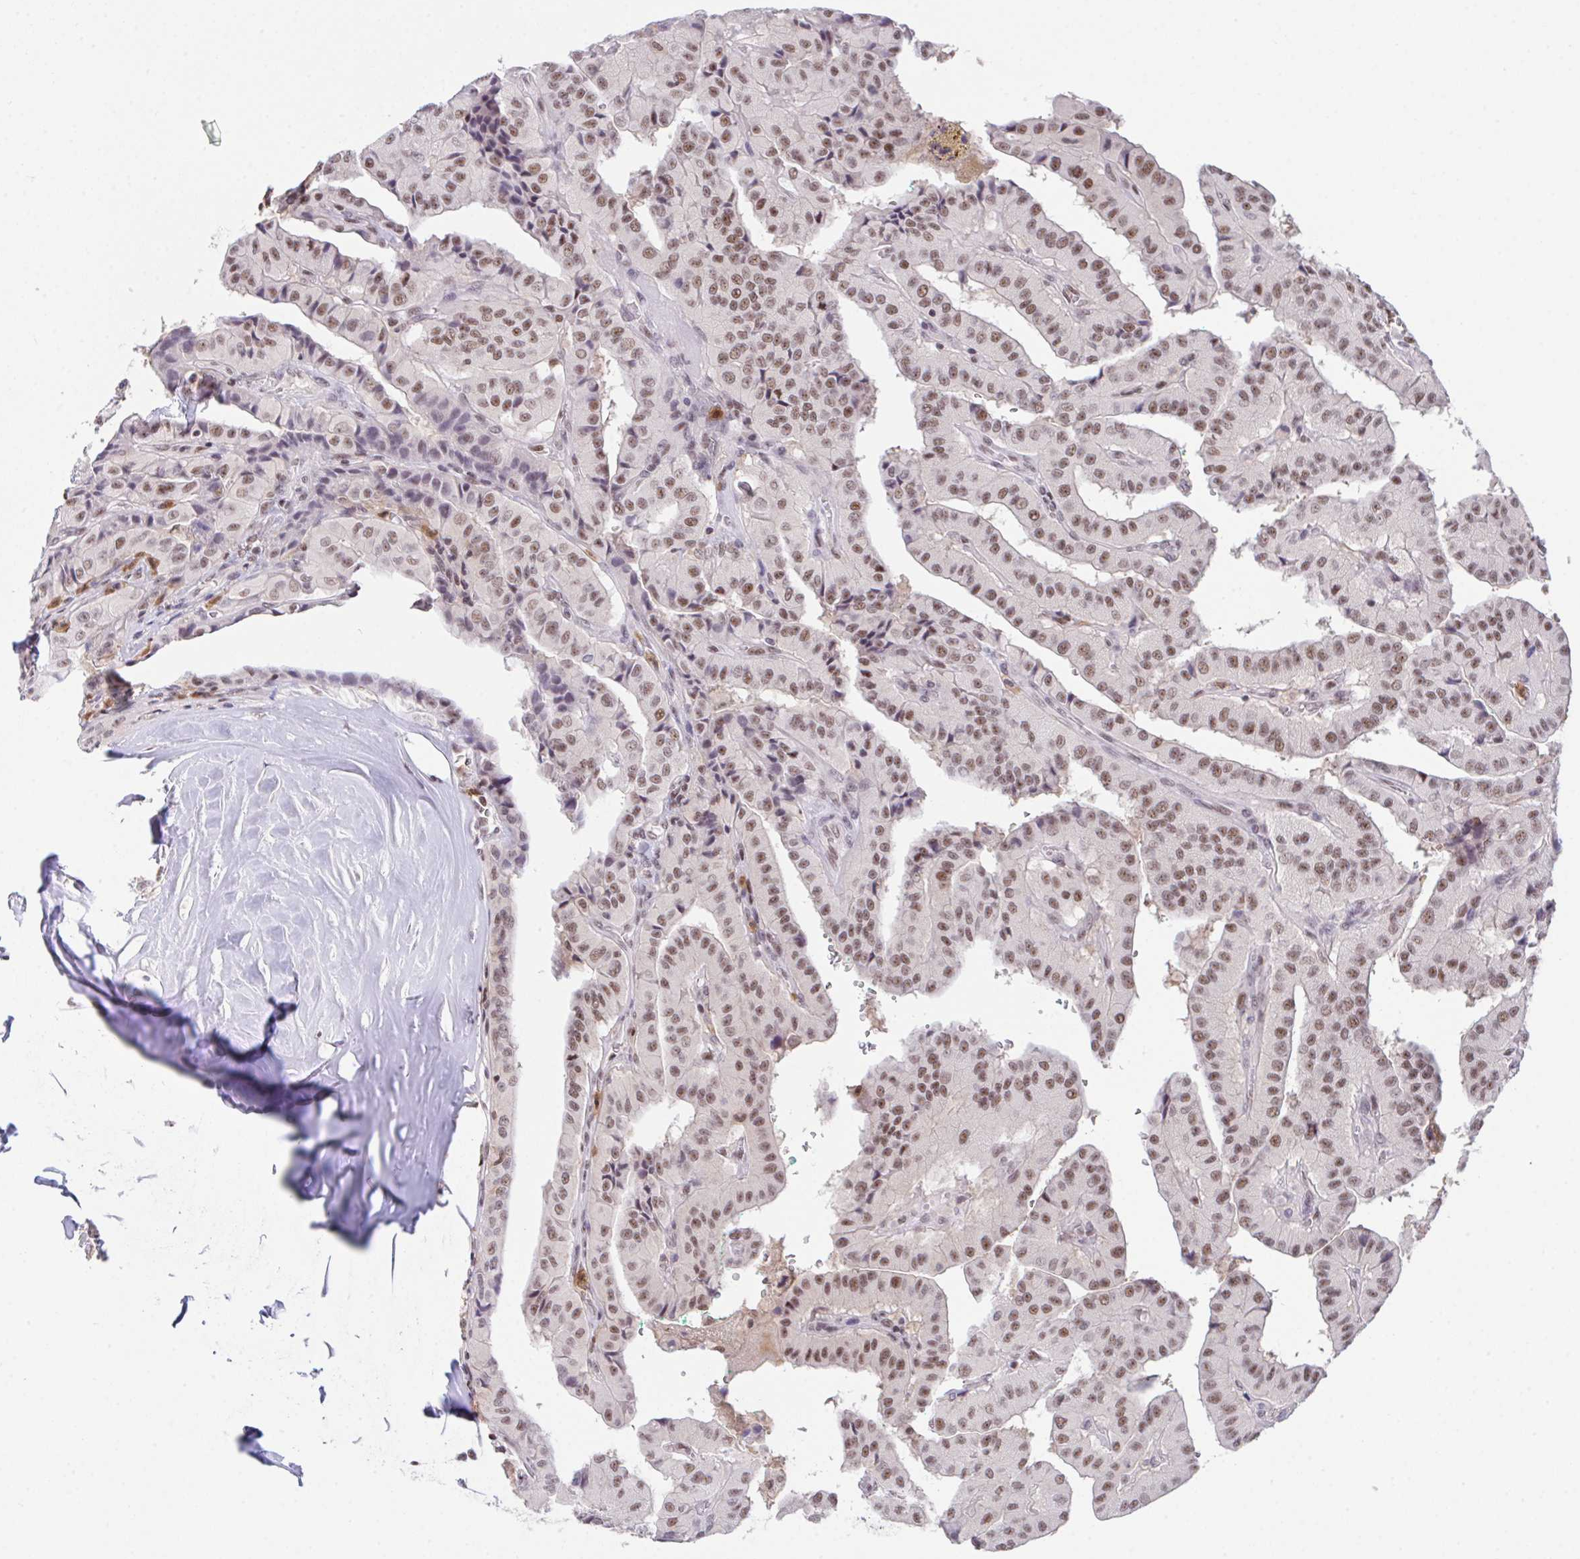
{"staining": {"intensity": "moderate", "quantity": ">75%", "location": "nuclear"}, "tissue": "thyroid cancer", "cell_type": "Tumor cells", "image_type": "cancer", "snomed": [{"axis": "morphology", "description": "Normal tissue, NOS"}, {"axis": "morphology", "description": "Papillary adenocarcinoma, NOS"}, {"axis": "topography", "description": "Thyroid gland"}], "caption": "Papillary adenocarcinoma (thyroid) tissue exhibits moderate nuclear expression in about >75% of tumor cells", "gene": "OR6K3", "patient": {"sex": "female", "age": 59}}